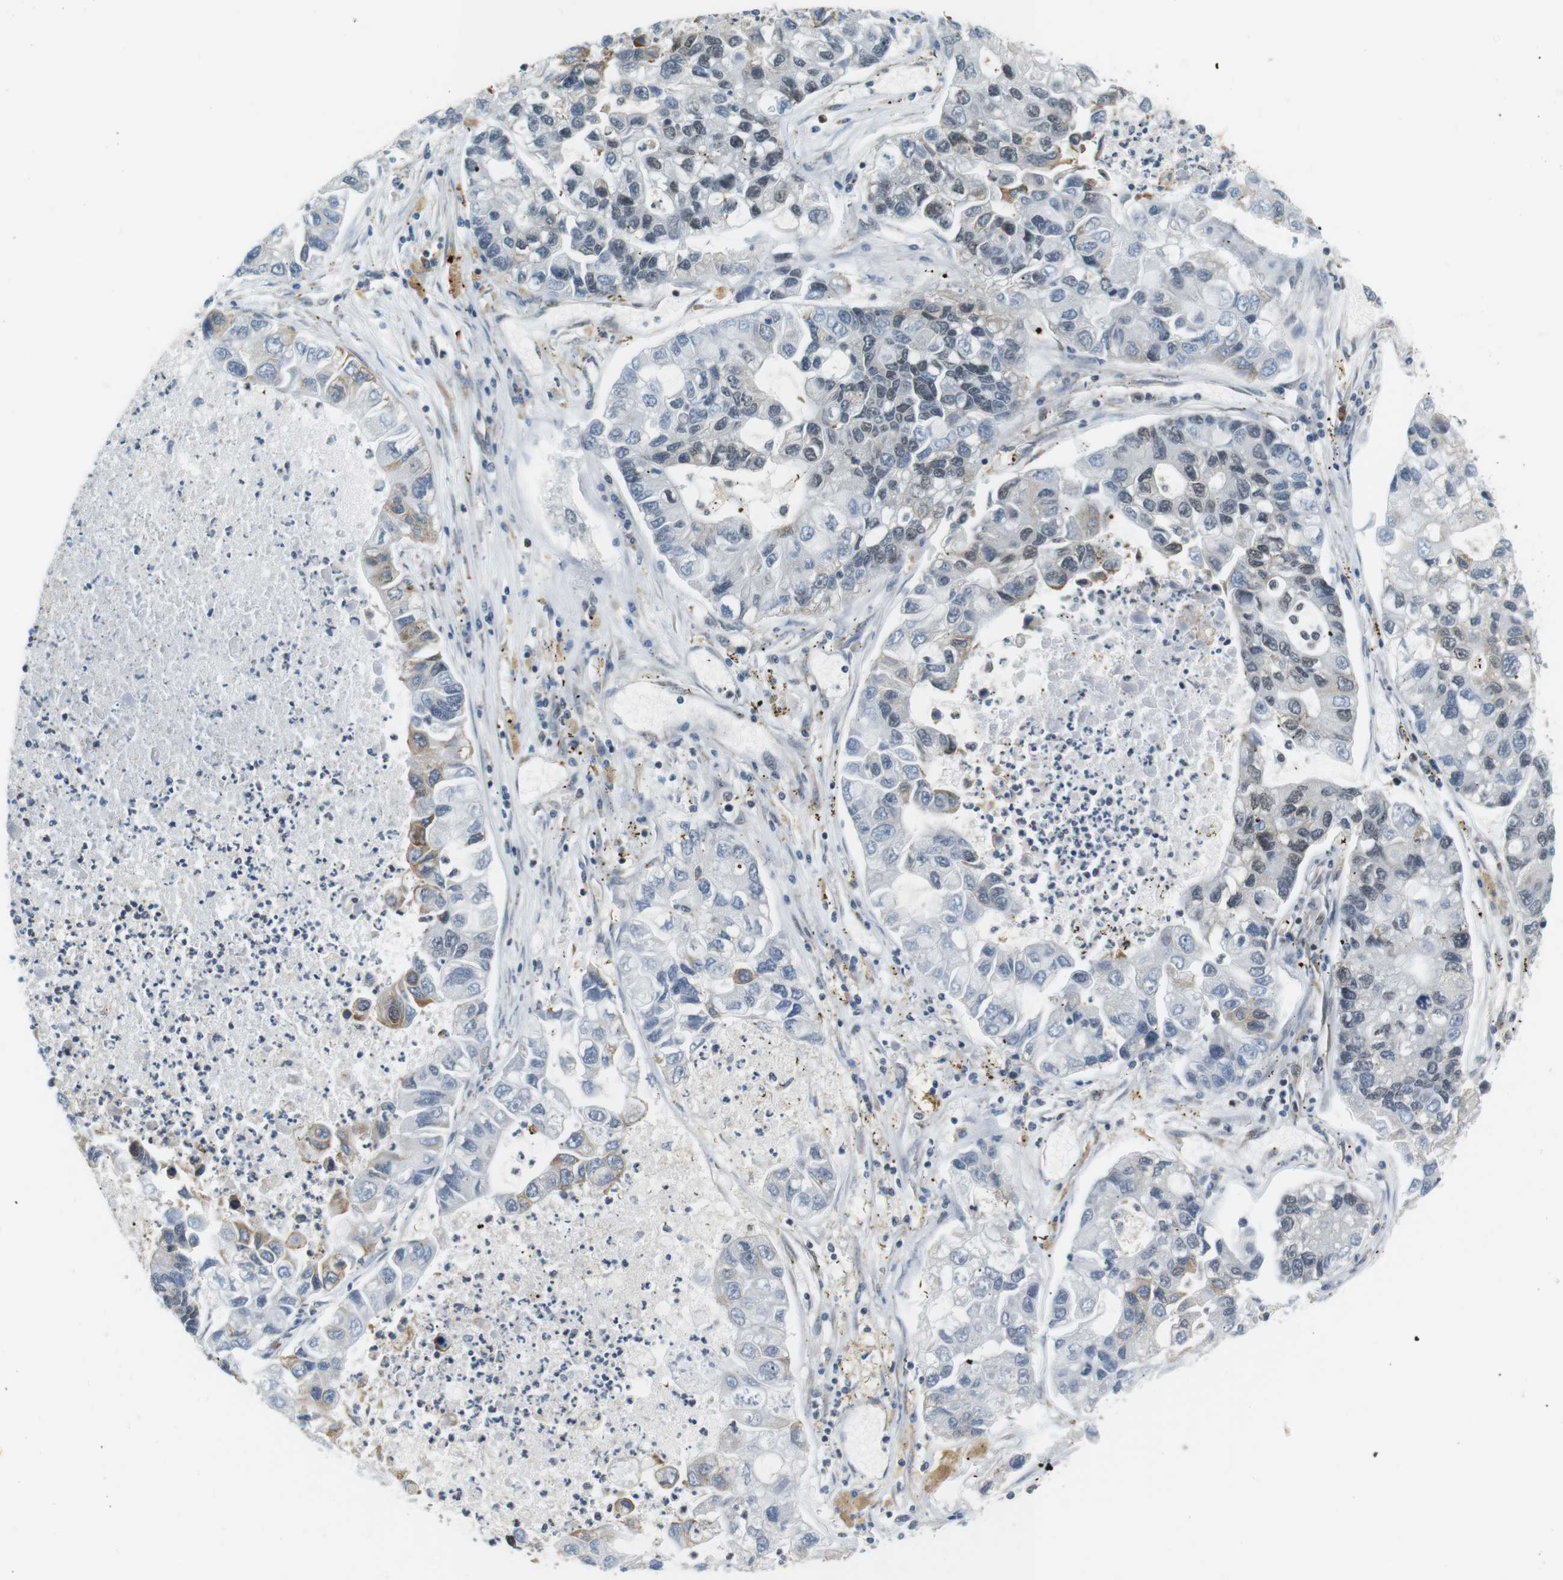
{"staining": {"intensity": "weak", "quantity": "25%-75%", "location": "nuclear"}, "tissue": "lung cancer", "cell_type": "Tumor cells", "image_type": "cancer", "snomed": [{"axis": "morphology", "description": "Adenocarcinoma, NOS"}, {"axis": "topography", "description": "Lung"}], "caption": "A brown stain labels weak nuclear staining of a protein in human lung cancer (adenocarcinoma) tumor cells. The staining was performed using DAB (3,3'-diaminobenzidine), with brown indicating positive protein expression. Nuclei are stained blue with hematoxylin.", "gene": "RNF38", "patient": {"sex": "female", "age": 51}}